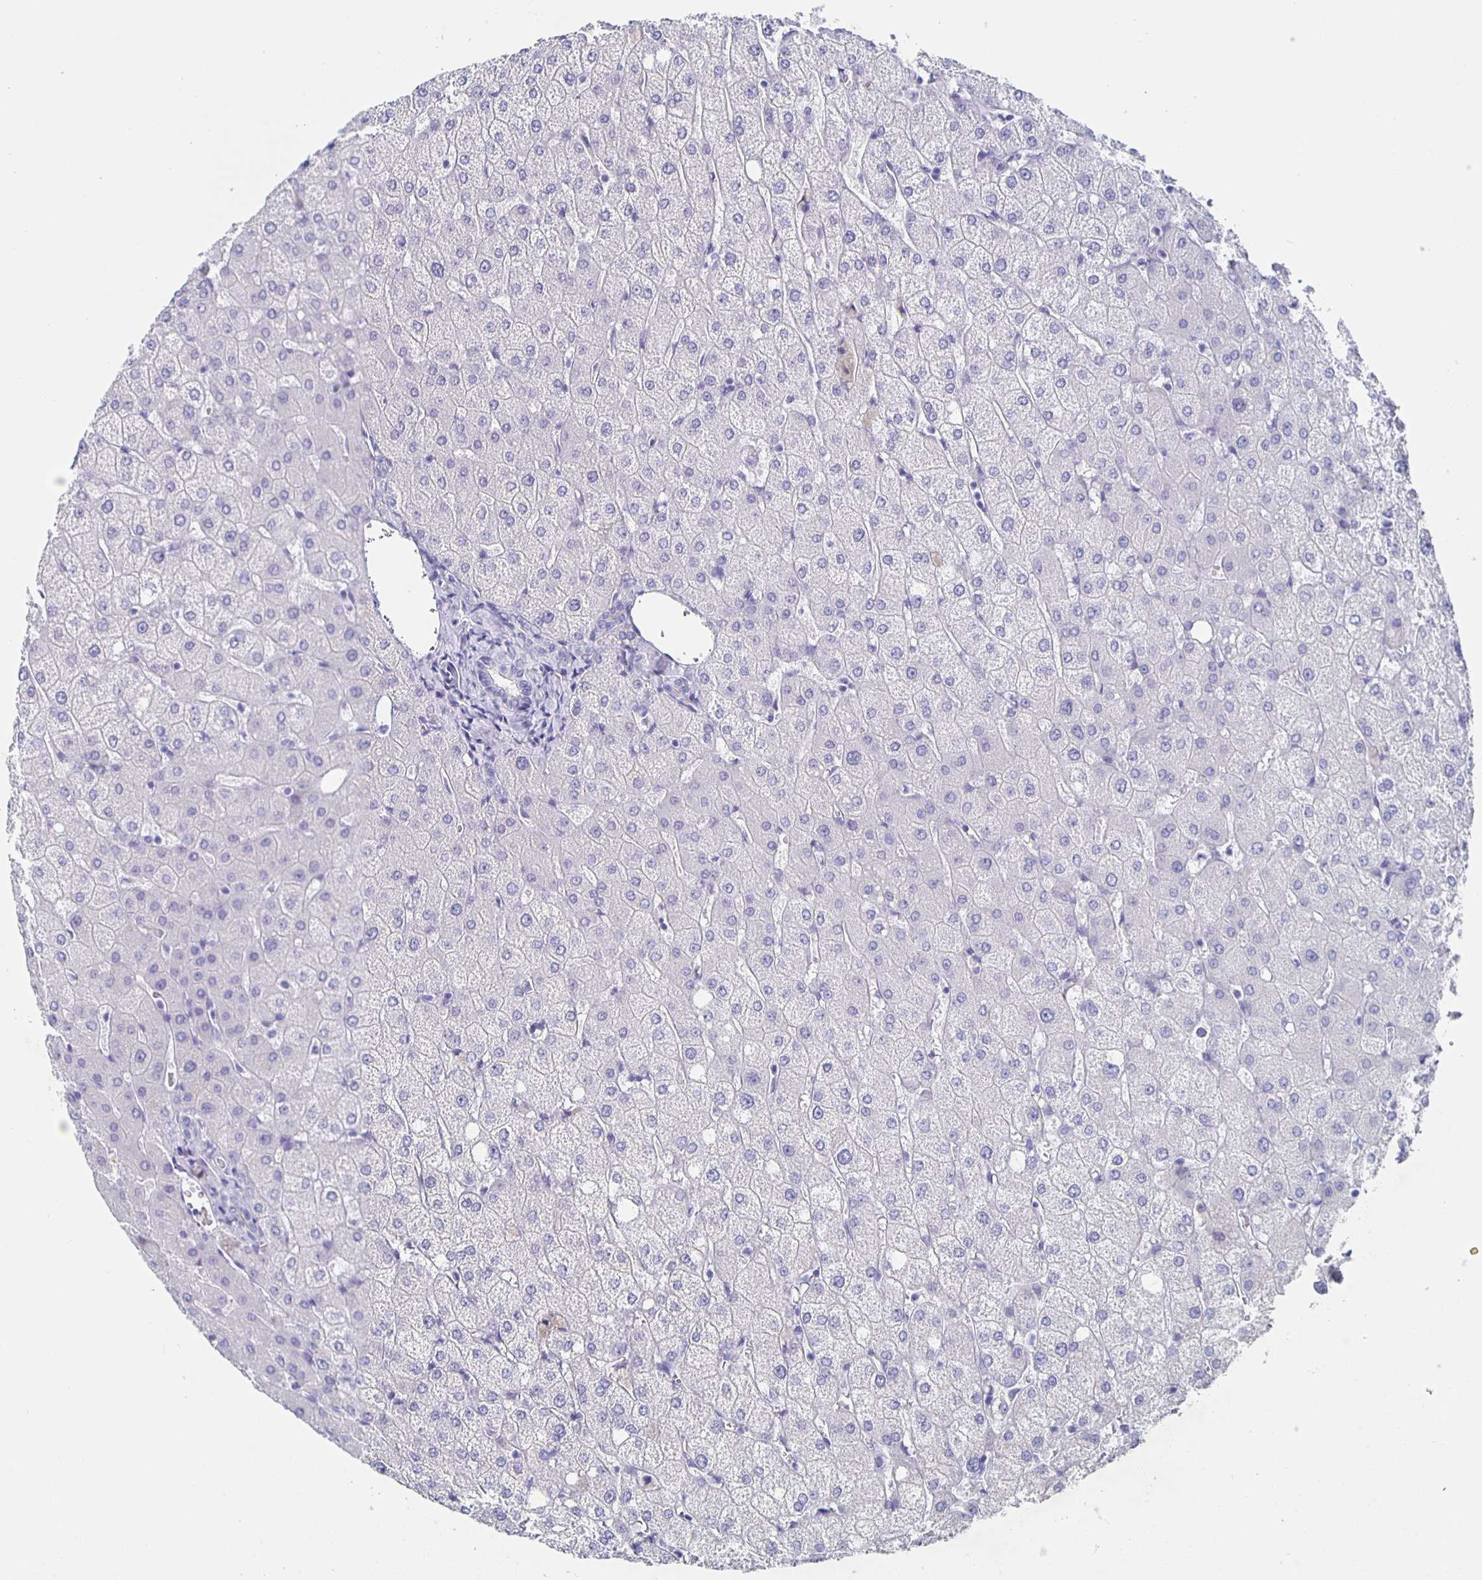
{"staining": {"intensity": "negative", "quantity": "none", "location": "none"}, "tissue": "liver", "cell_type": "Cholangiocytes", "image_type": "normal", "snomed": [{"axis": "morphology", "description": "Normal tissue, NOS"}, {"axis": "topography", "description": "Liver"}], "caption": "A high-resolution photomicrograph shows IHC staining of normal liver, which exhibits no significant positivity in cholangiocytes.", "gene": "SLC34A2", "patient": {"sex": "female", "age": 54}}